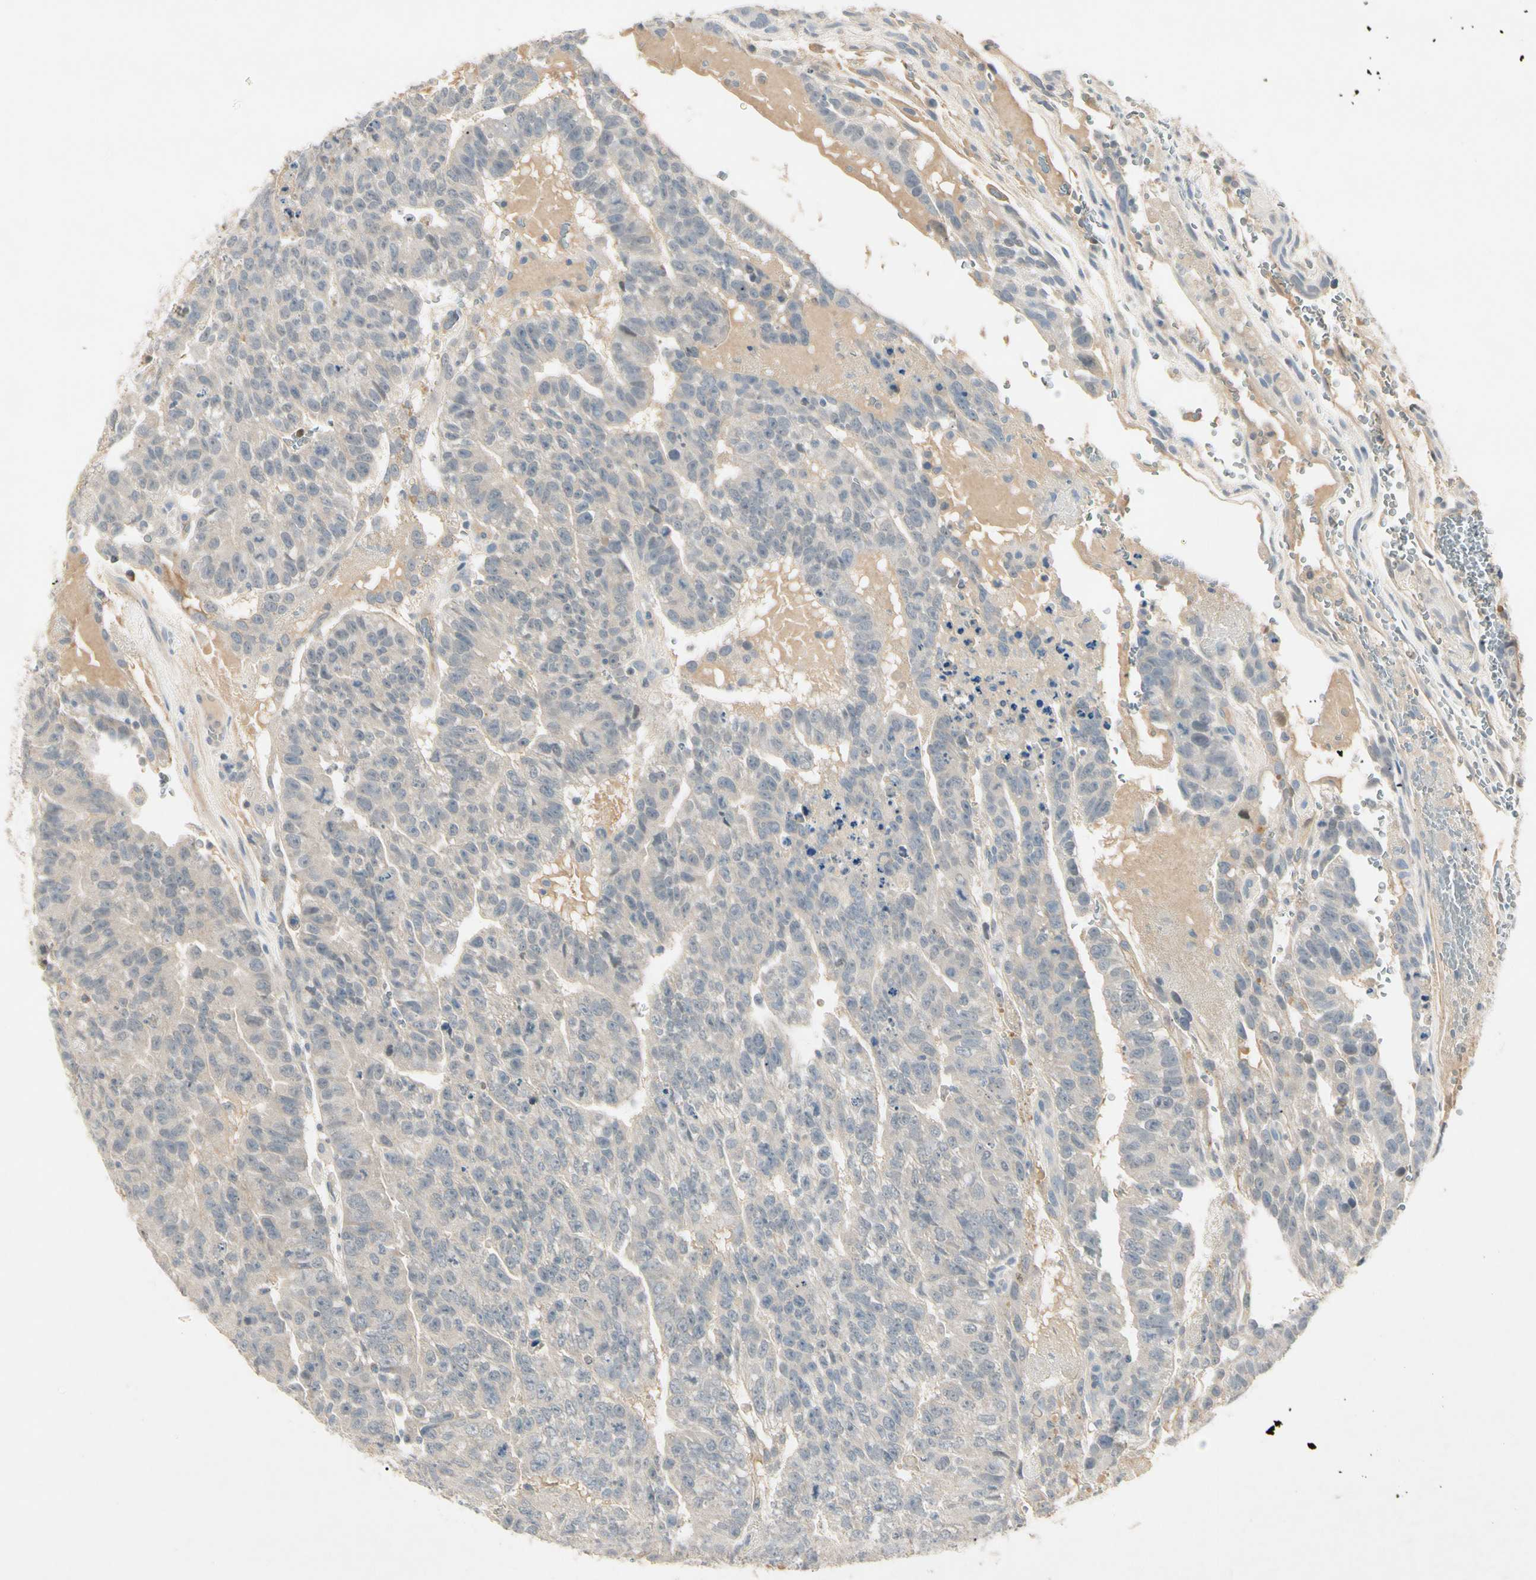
{"staining": {"intensity": "negative", "quantity": "none", "location": "none"}, "tissue": "testis cancer", "cell_type": "Tumor cells", "image_type": "cancer", "snomed": [{"axis": "morphology", "description": "Seminoma, NOS"}, {"axis": "morphology", "description": "Carcinoma, Embryonal, NOS"}, {"axis": "topography", "description": "Testis"}], "caption": "IHC photomicrograph of neoplastic tissue: testis cancer (seminoma) stained with DAB reveals no significant protein staining in tumor cells.", "gene": "PRSS21", "patient": {"sex": "male", "age": 52}}